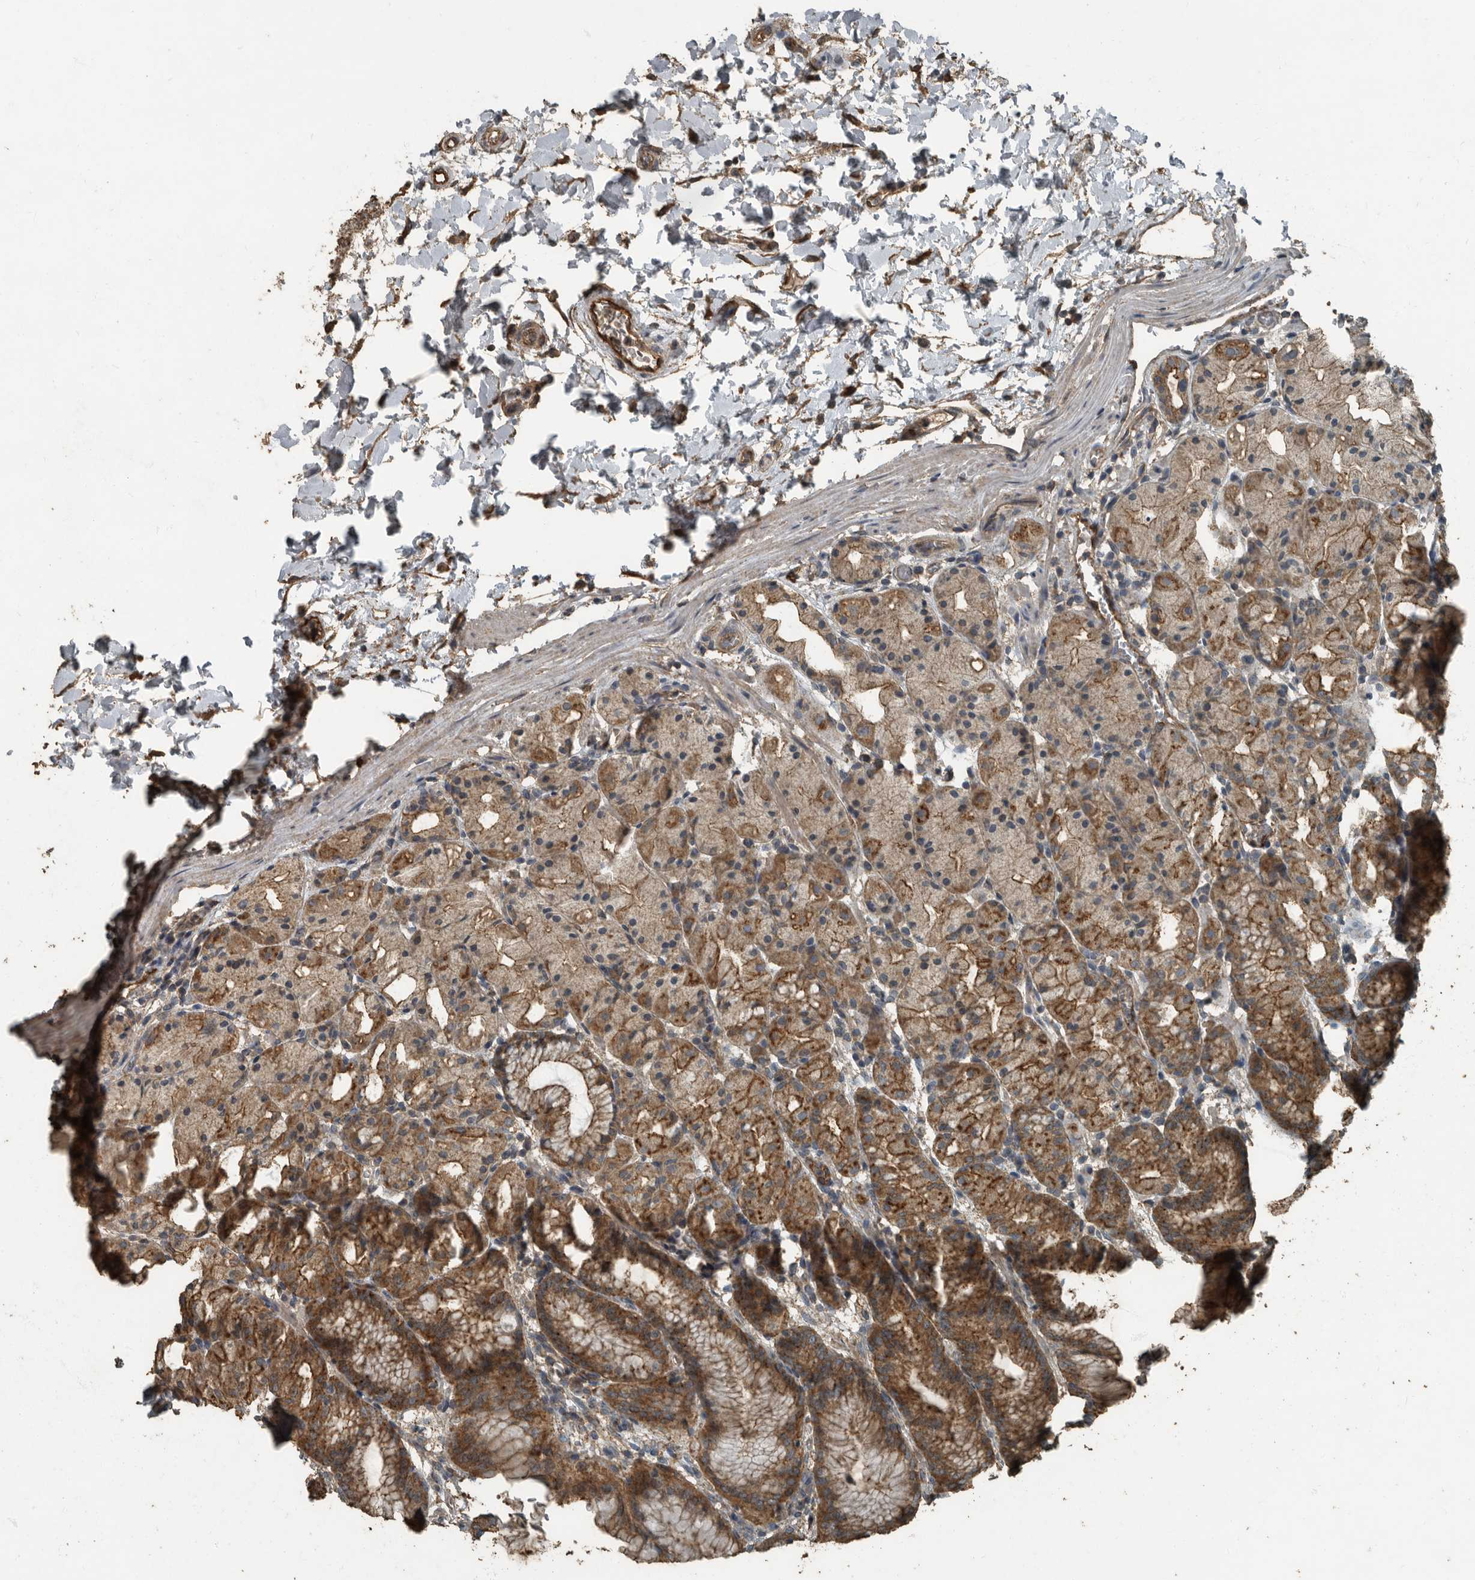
{"staining": {"intensity": "strong", "quantity": ">75%", "location": "cytoplasmic/membranous"}, "tissue": "stomach", "cell_type": "Glandular cells", "image_type": "normal", "snomed": [{"axis": "morphology", "description": "Normal tissue, NOS"}, {"axis": "topography", "description": "Stomach, upper"}], "caption": "An image of human stomach stained for a protein exhibits strong cytoplasmic/membranous brown staining in glandular cells. The staining was performed using DAB (3,3'-diaminobenzidine), with brown indicating positive protein expression. Nuclei are stained blue with hematoxylin.", "gene": "IL15RA", "patient": {"sex": "male", "age": 48}}